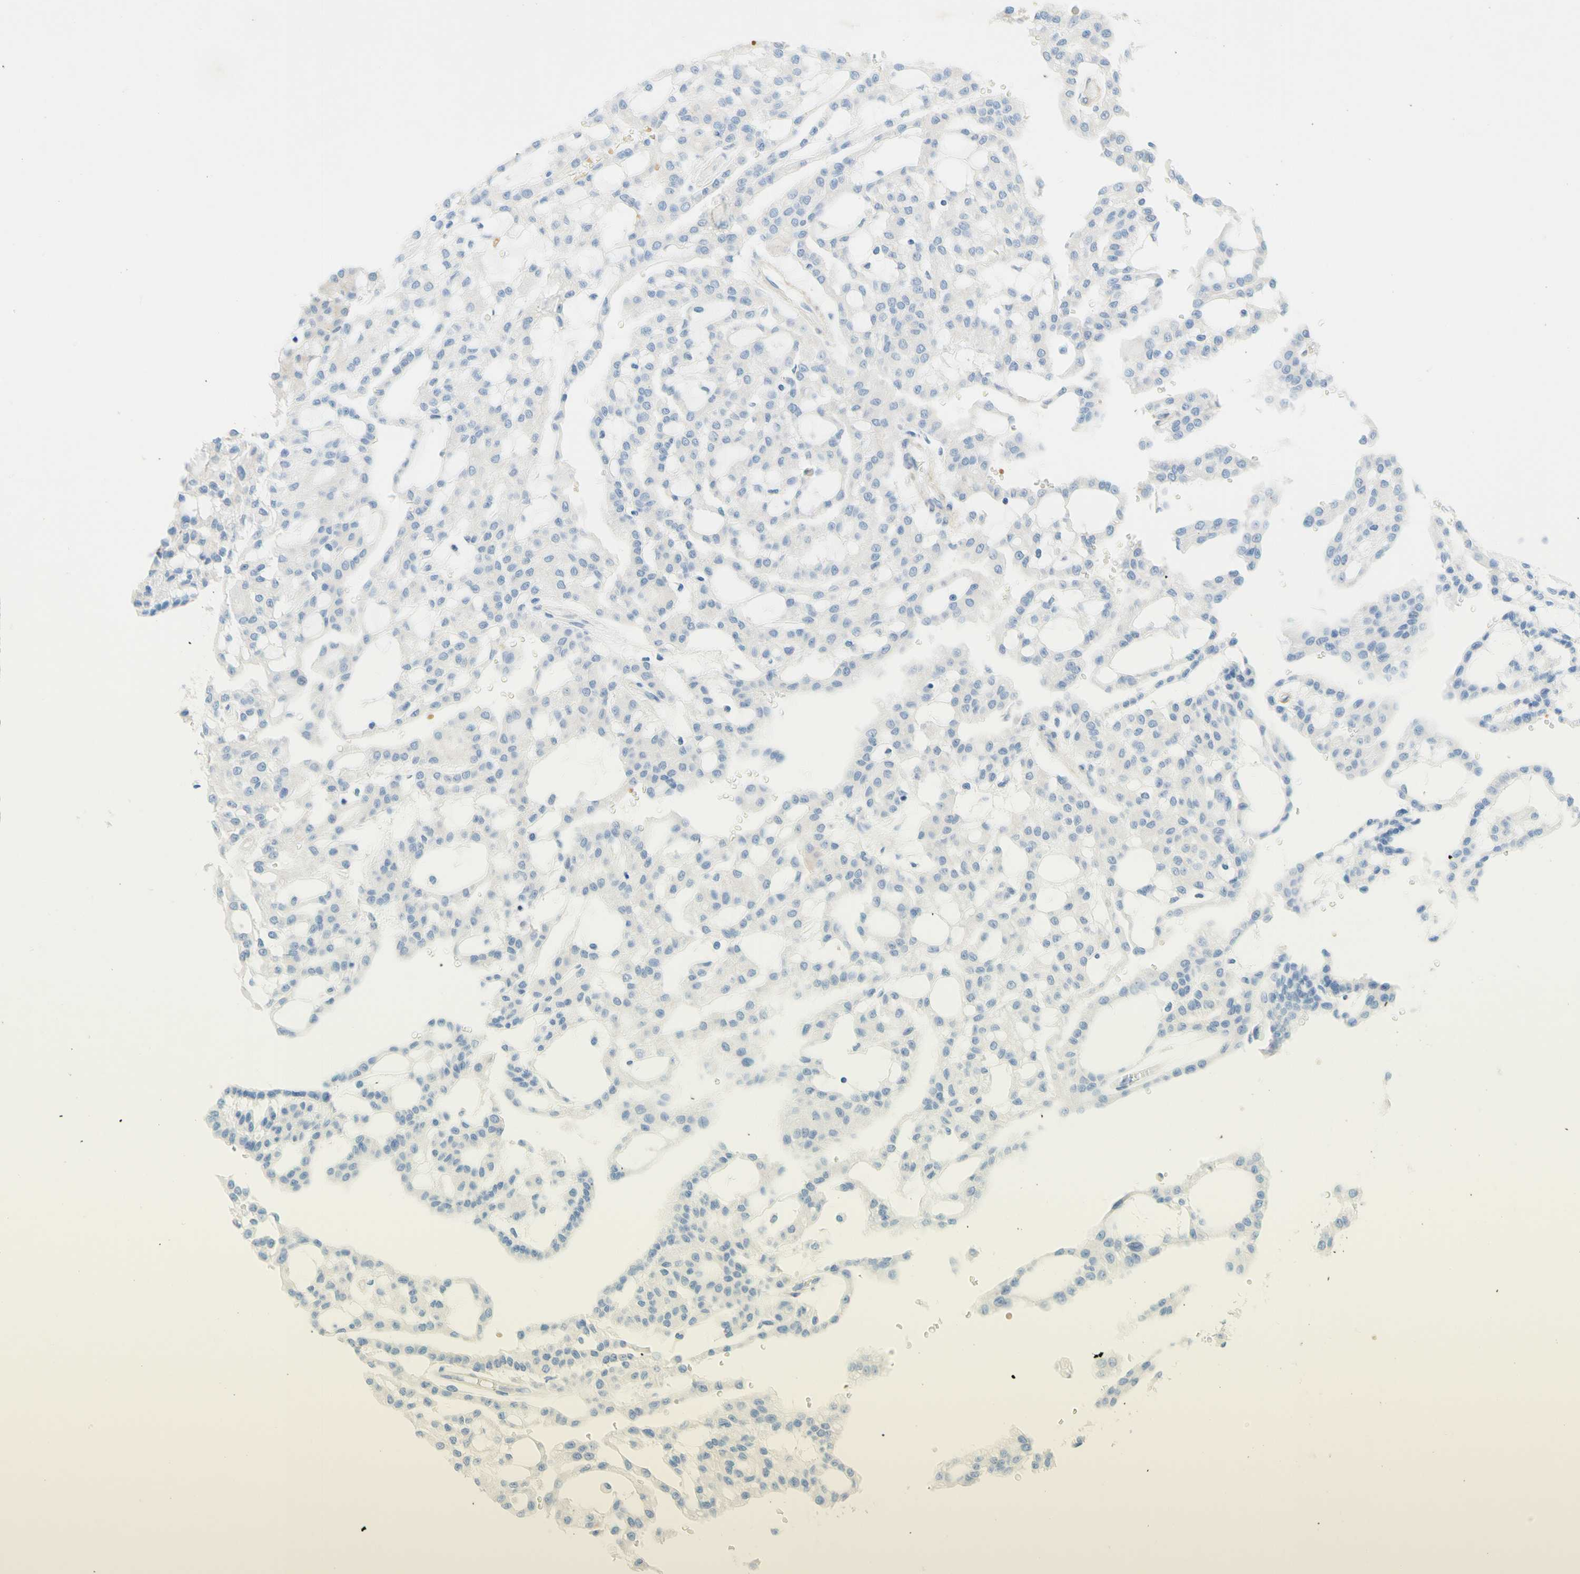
{"staining": {"intensity": "negative", "quantity": "none", "location": "none"}, "tissue": "renal cancer", "cell_type": "Tumor cells", "image_type": "cancer", "snomed": [{"axis": "morphology", "description": "Adenocarcinoma, NOS"}, {"axis": "topography", "description": "Kidney"}], "caption": "Immunohistochemical staining of renal cancer (adenocarcinoma) reveals no significant expression in tumor cells.", "gene": "ENTREP2", "patient": {"sex": "male", "age": 63}}